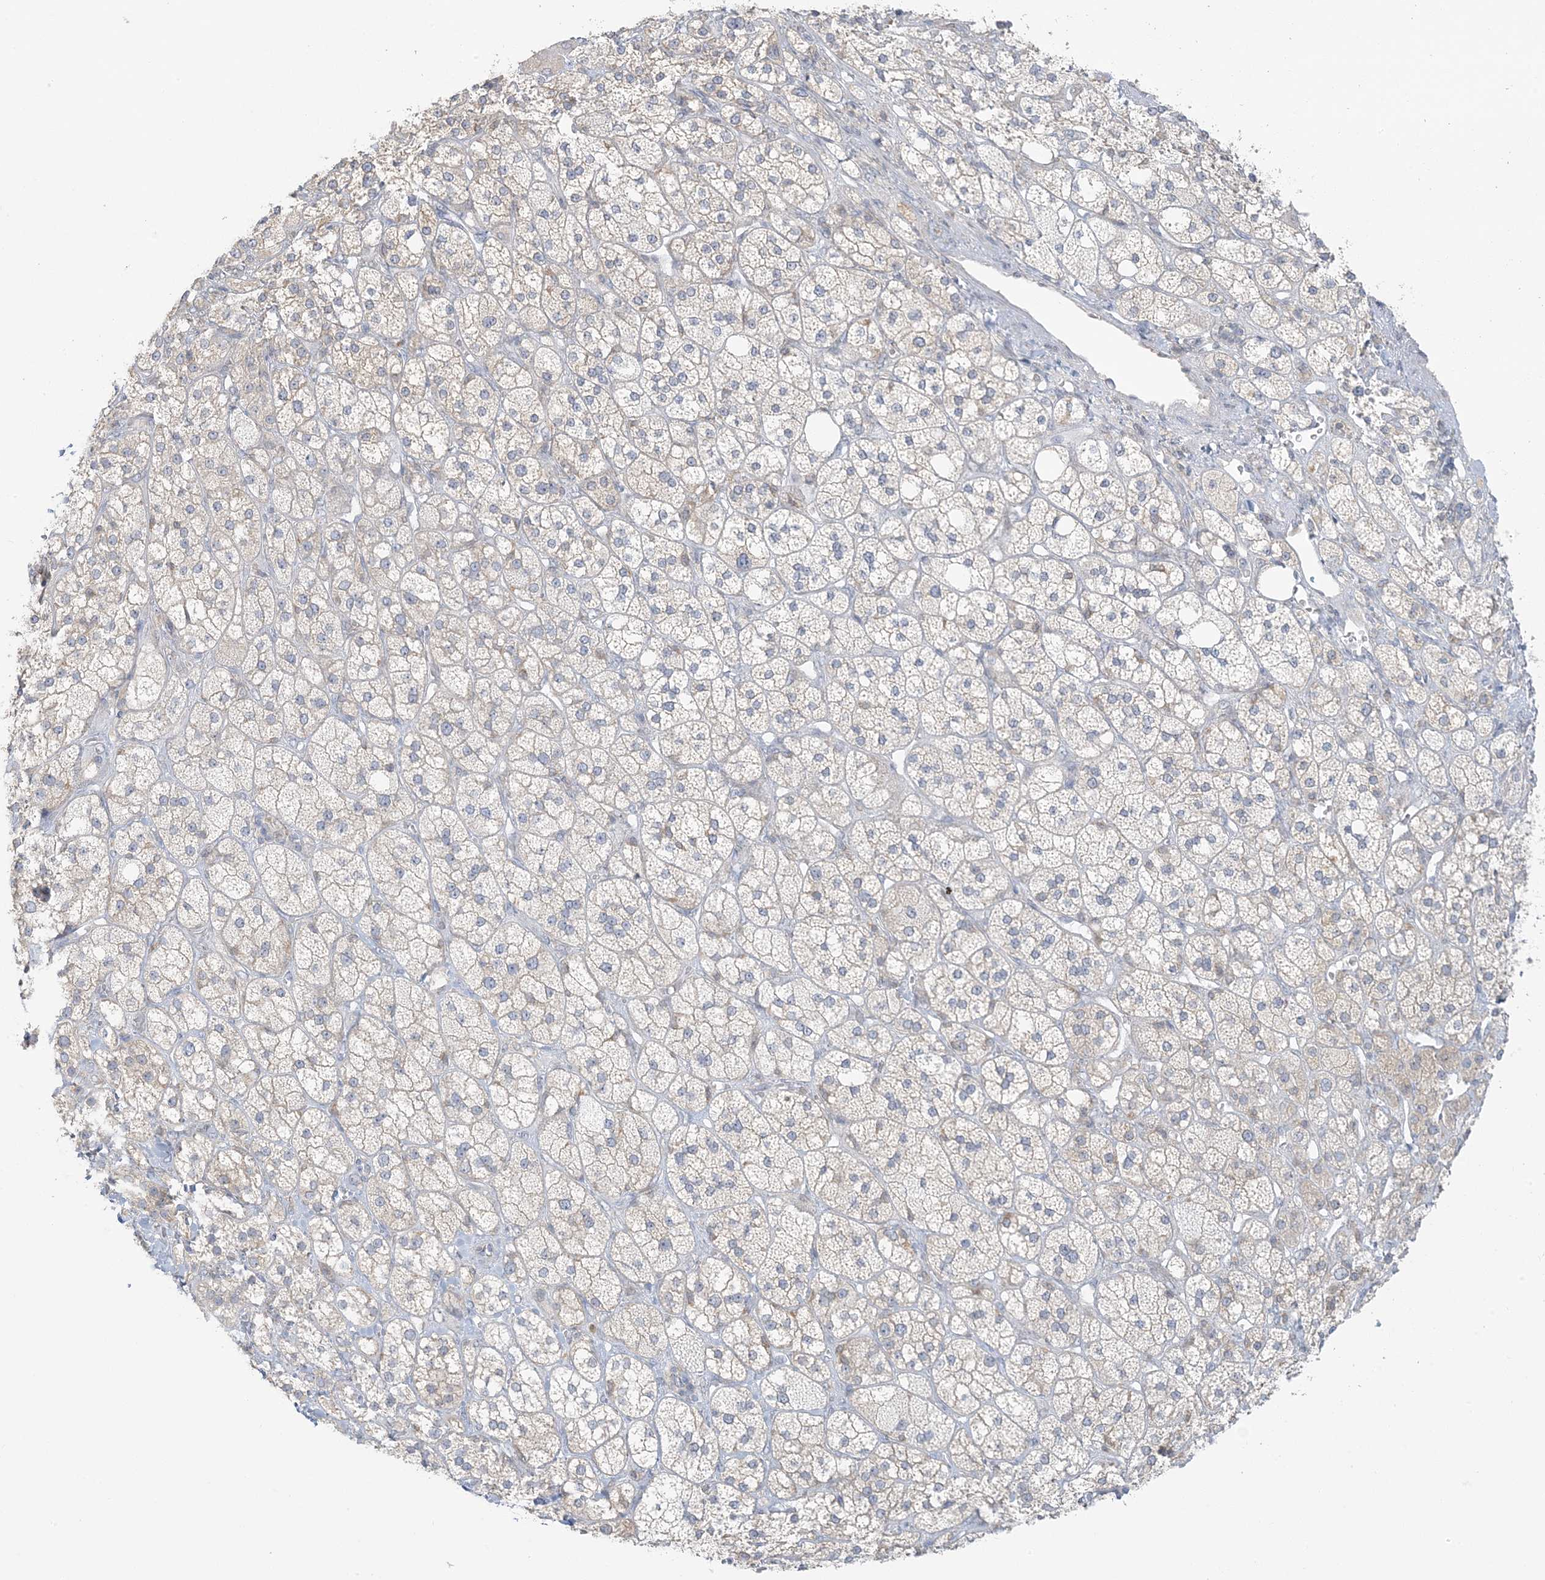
{"staining": {"intensity": "weak", "quantity": "25%-75%", "location": "cytoplasmic/membranous"}, "tissue": "adrenal gland", "cell_type": "Glandular cells", "image_type": "normal", "snomed": [{"axis": "morphology", "description": "Normal tissue, NOS"}, {"axis": "topography", "description": "Adrenal gland"}], "caption": "Immunohistochemical staining of unremarkable human adrenal gland reveals low levels of weak cytoplasmic/membranous positivity in about 25%-75% of glandular cells.", "gene": "EEFSEC", "patient": {"sex": "male", "age": 61}}